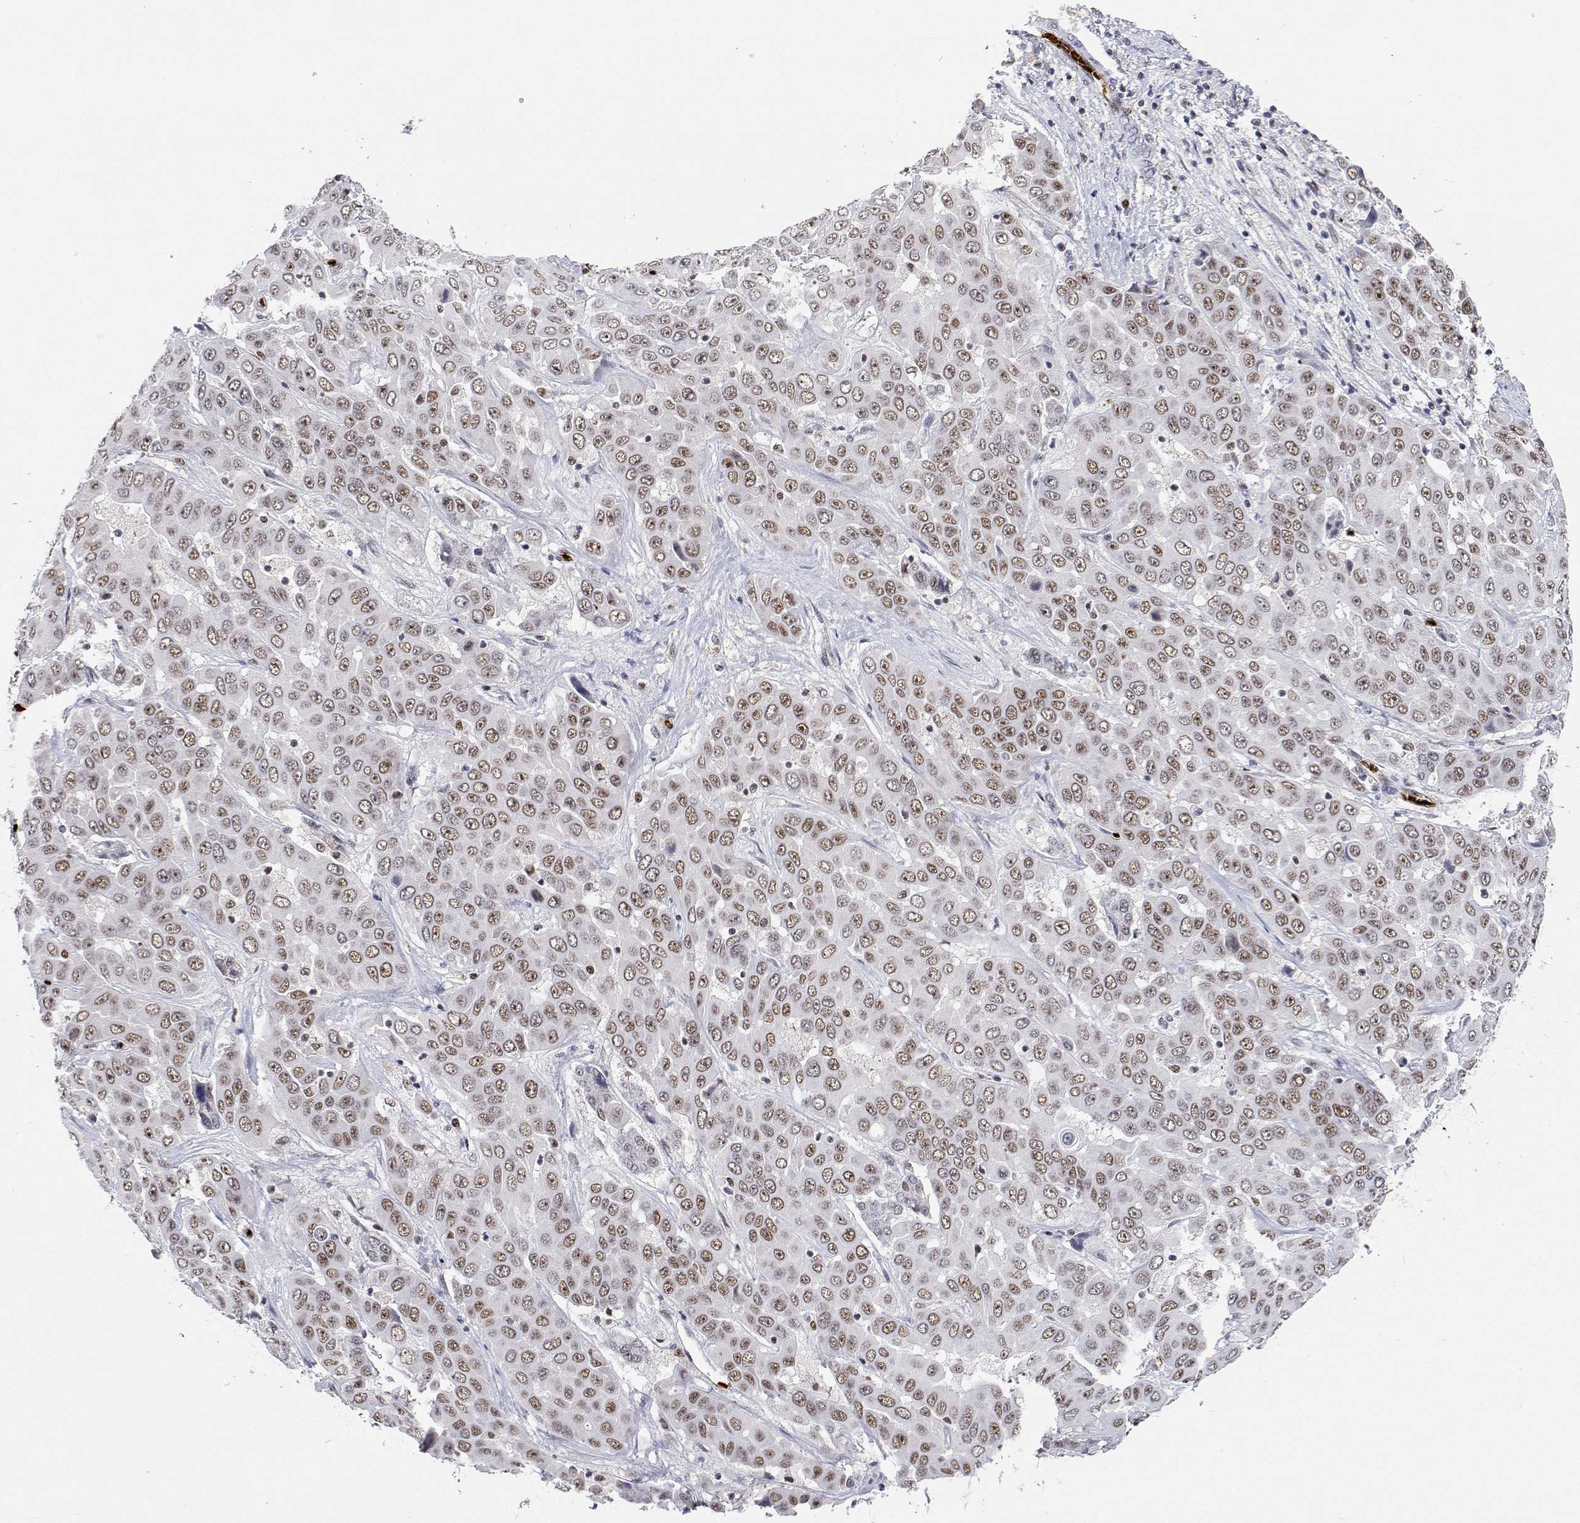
{"staining": {"intensity": "moderate", "quantity": ">75%", "location": "nuclear"}, "tissue": "liver cancer", "cell_type": "Tumor cells", "image_type": "cancer", "snomed": [{"axis": "morphology", "description": "Cholangiocarcinoma"}, {"axis": "topography", "description": "Liver"}], "caption": "This image displays immunohistochemistry staining of liver cholangiocarcinoma, with medium moderate nuclear staining in about >75% of tumor cells.", "gene": "ADAR", "patient": {"sex": "female", "age": 52}}